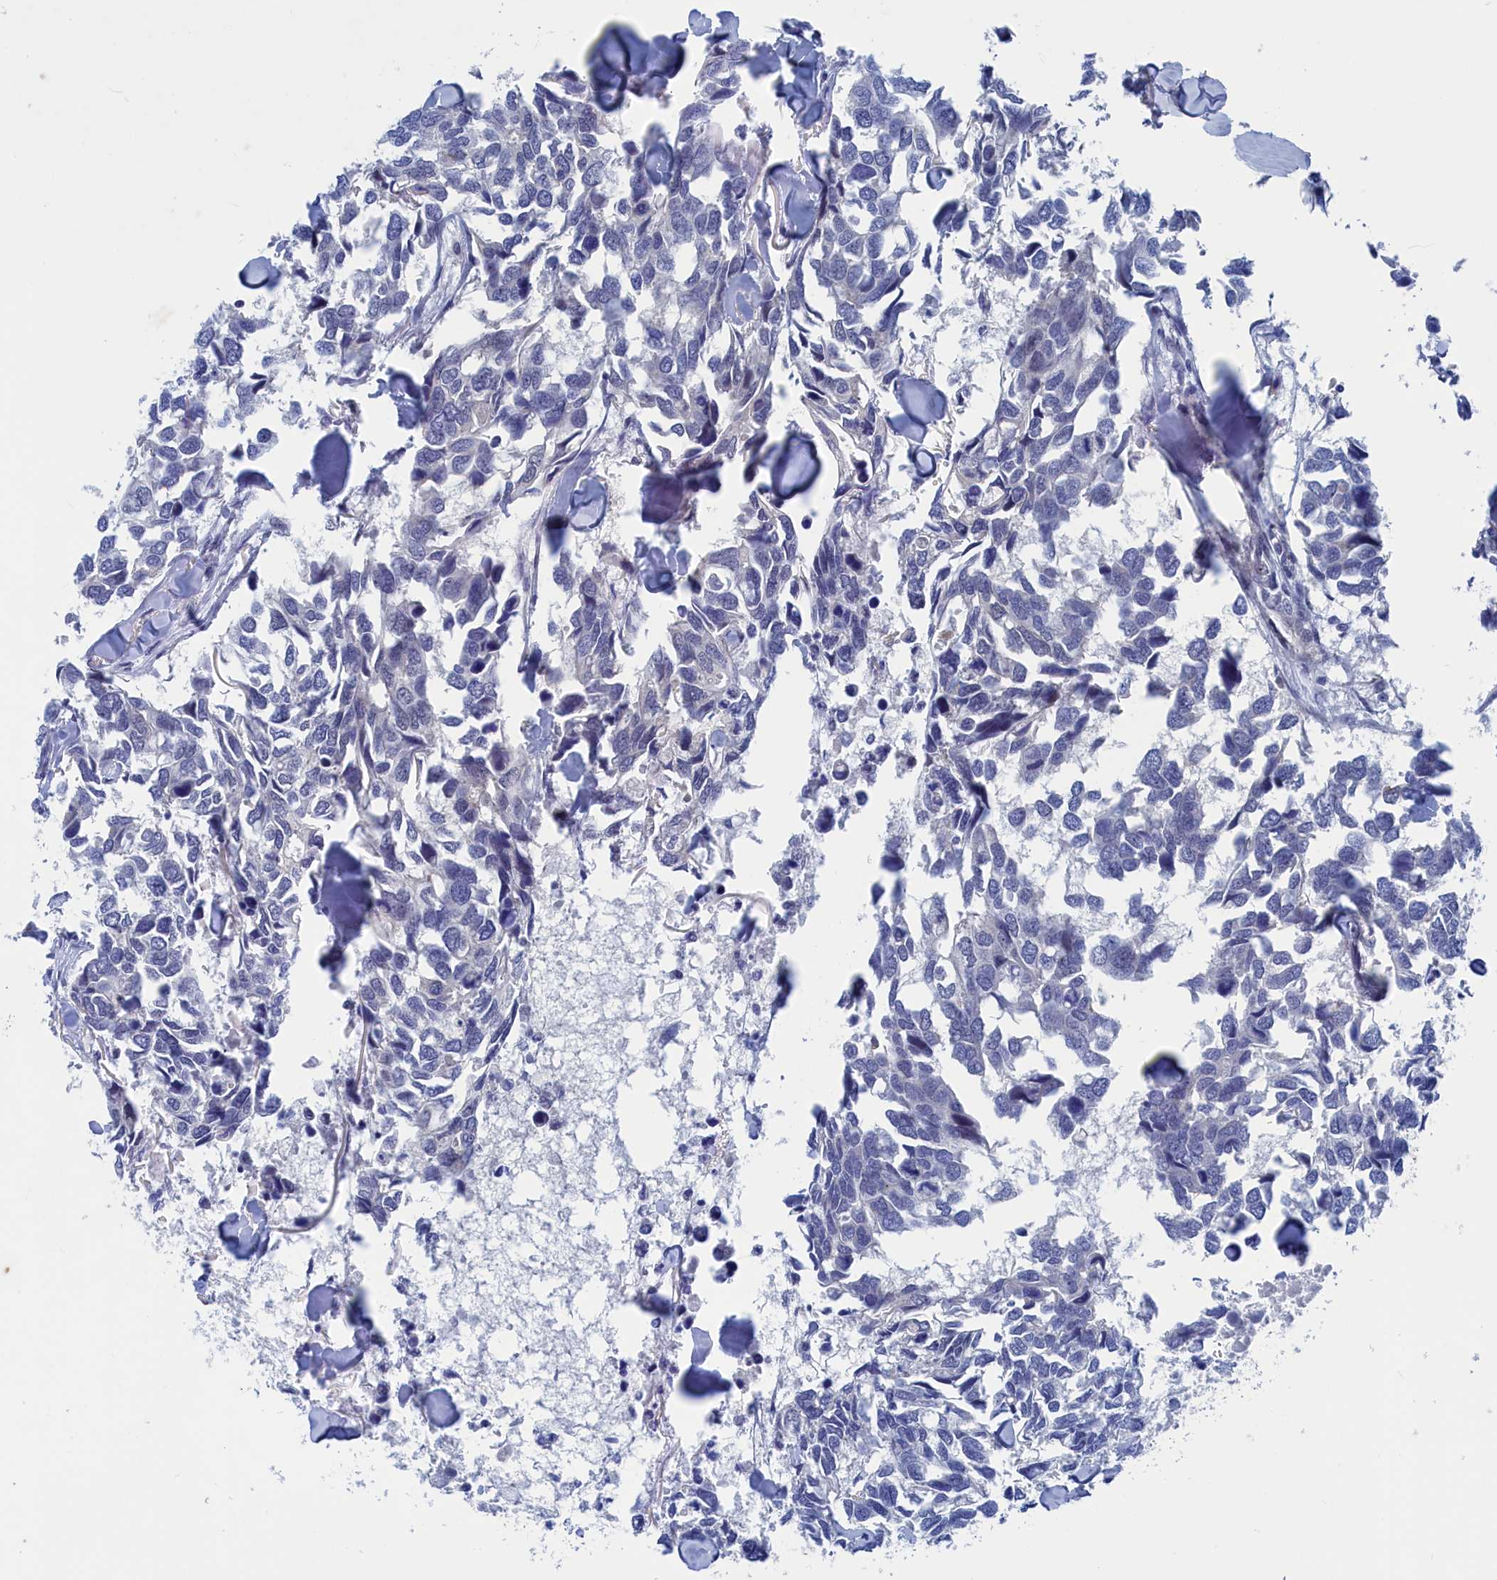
{"staining": {"intensity": "negative", "quantity": "none", "location": "none"}, "tissue": "breast cancer", "cell_type": "Tumor cells", "image_type": "cancer", "snomed": [{"axis": "morphology", "description": "Duct carcinoma"}, {"axis": "topography", "description": "Breast"}], "caption": "Immunohistochemistry (IHC) photomicrograph of infiltrating ductal carcinoma (breast) stained for a protein (brown), which shows no positivity in tumor cells. The staining is performed using DAB brown chromogen with nuclei counter-stained in using hematoxylin.", "gene": "MARCHF3", "patient": {"sex": "female", "age": 83}}